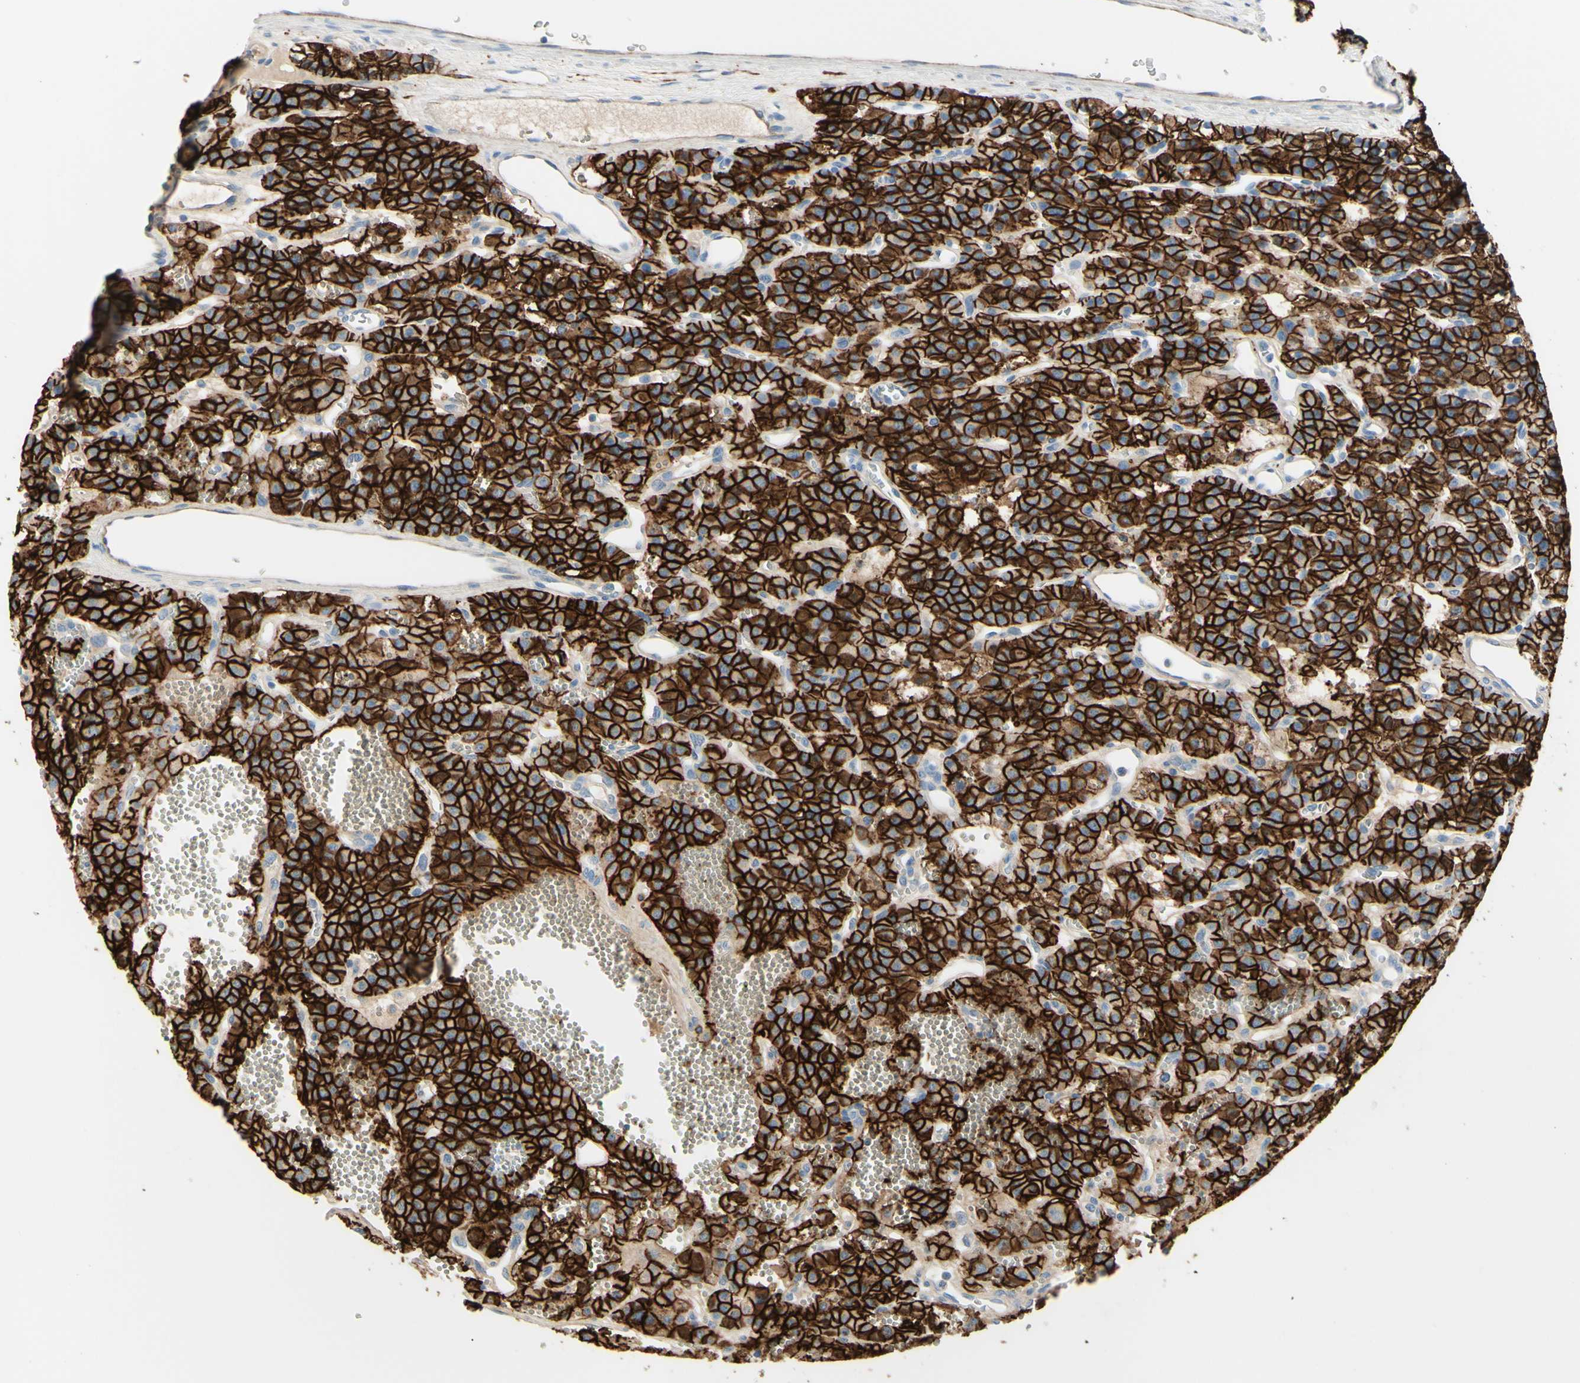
{"staining": {"intensity": "strong", "quantity": ">75%", "location": "cytoplasmic/membranous"}, "tissue": "parathyroid gland", "cell_type": "Glandular cells", "image_type": "normal", "snomed": [{"axis": "morphology", "description": "Normal tissue, NOS"}, {"axis": "morphology", "description": "Adenoma, NOS"}, {"axis": "topography", "description": "Parathyroid gland"}], "caption": "A brown stain shows strong cytoplasmic/membranous positivity of a protein in glandular cells of normal parathyroid gland.", "gene": "ALCAM", "patient": {"sex": "female", "age": 81}}